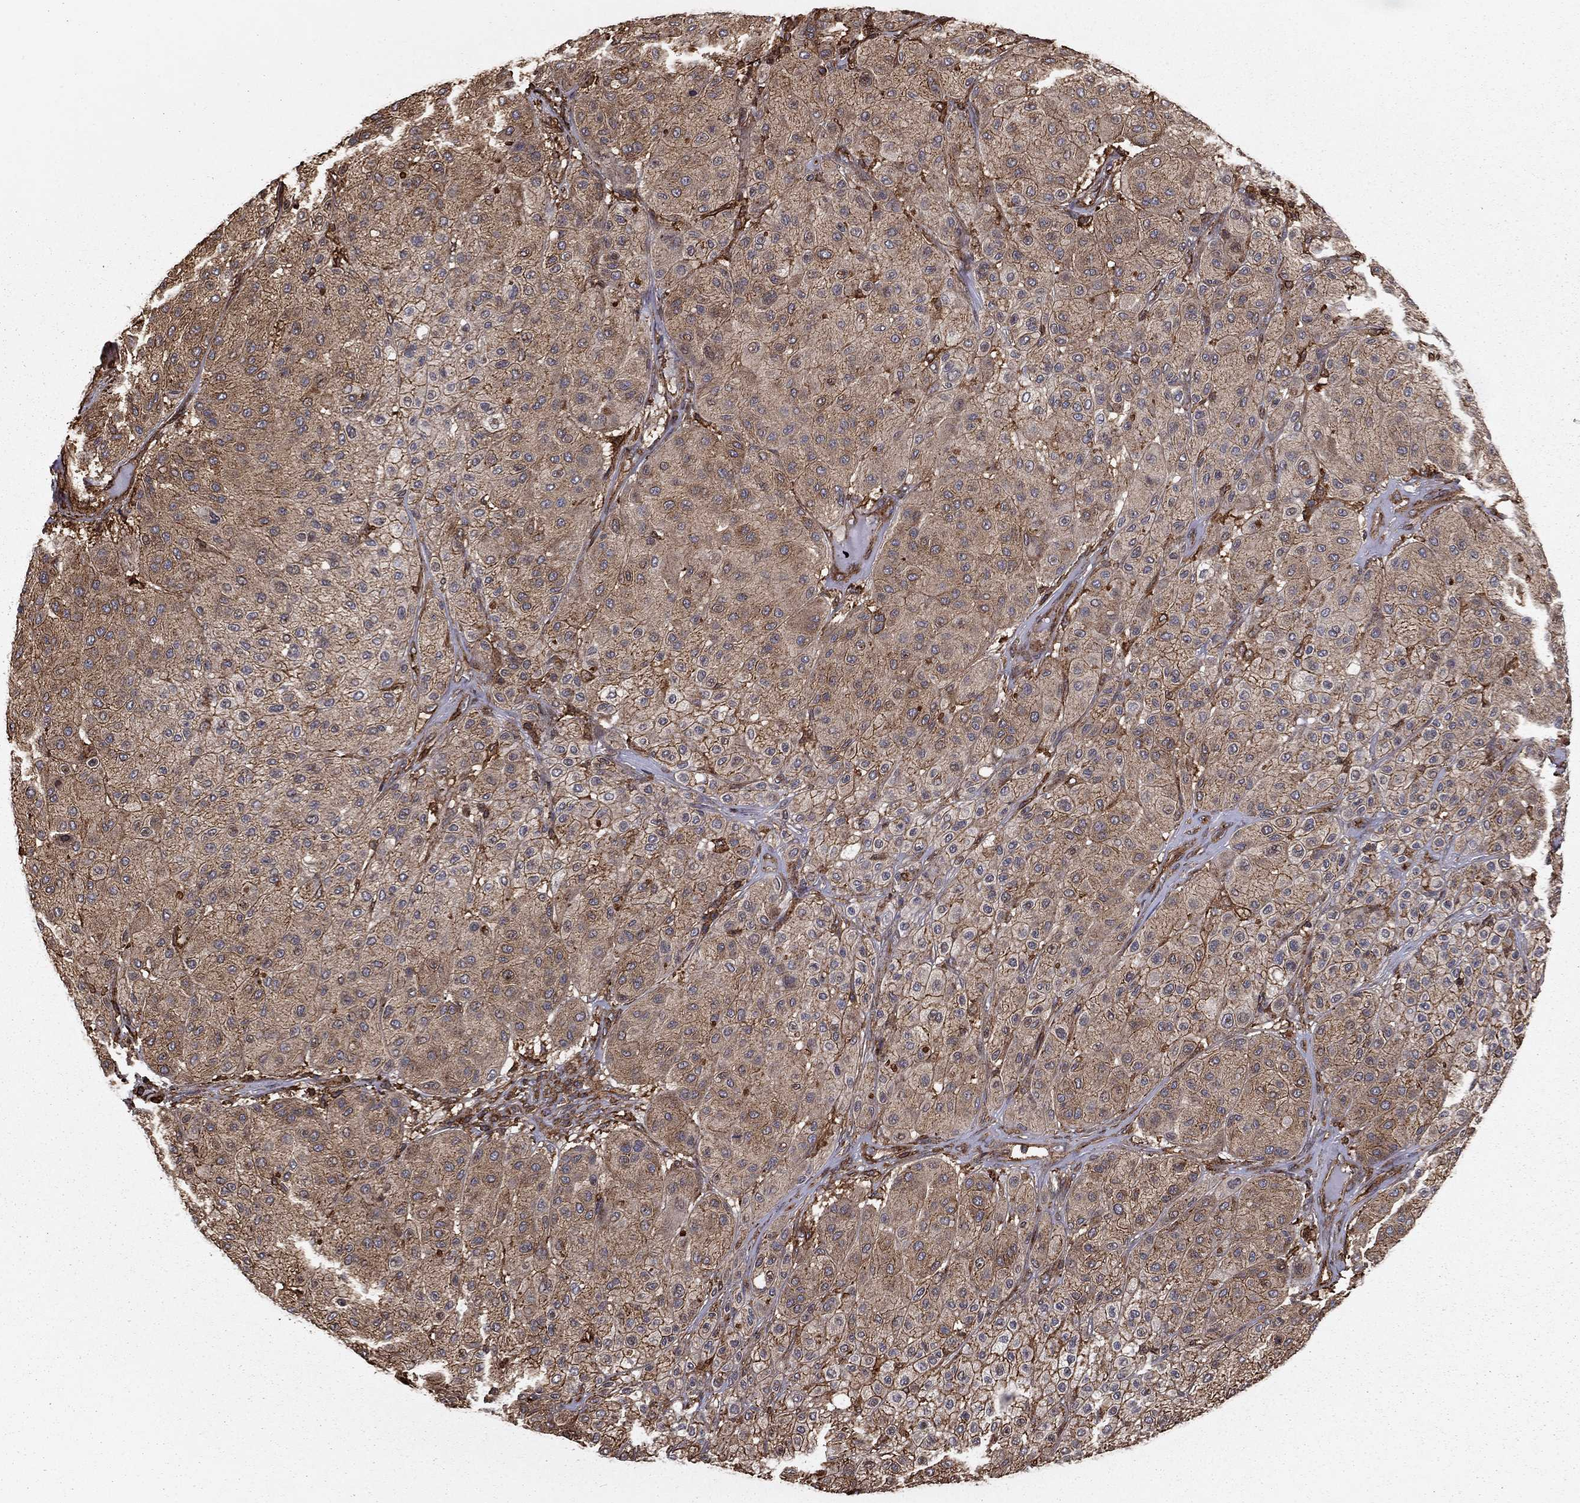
{"staining": {"intensity": "weak", "quantity": "25%-75%", "location": "cytoplasmic/membranous"}, "tissue": "melanoma", "cell_type": "Tumor cells", "image_type": "cancer", "snomed": [{"axis": "morphology", "description": "Malignant melanoma, Metastatic site"}, {"axis": "topography", "description": "Smooth muscle"}], "caption": "Malignant melanoma (metastatic site) tissue reveals weak cytoplasmic/membranous staining in about 25%-75% of tumor cells, visualized by immunohistochemistry.", "gene": "HABP4", "patient": {"sex": "male", "age": 41}}